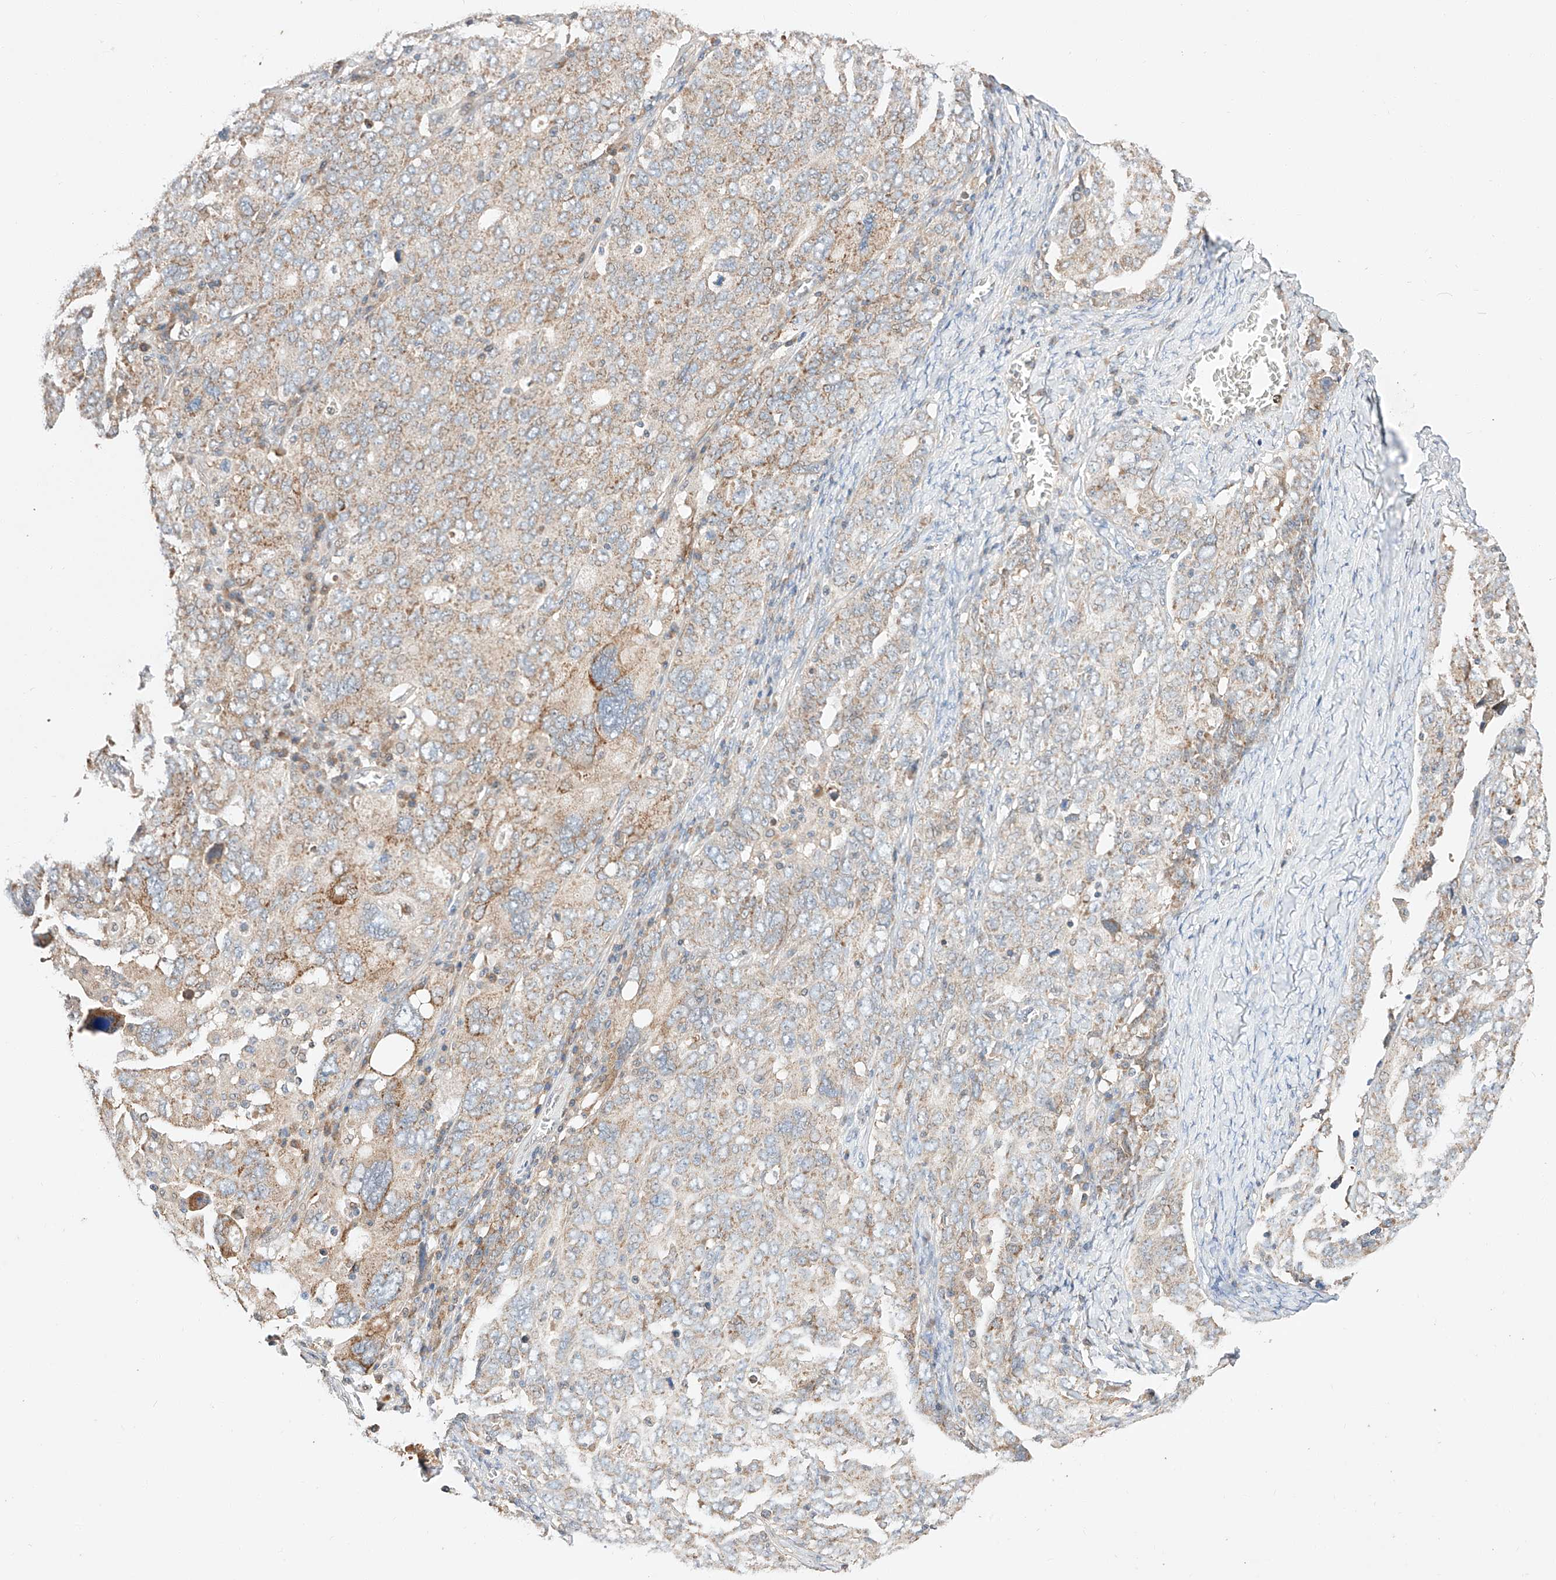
{"staining": {"intensity": "moderate", "quantity": "25%-75%", "location": "cytoplasmic/membranous"}, "tissue": "ovarian cancer", "cell_type": "Tumor cells", "image_type": "cancer", "snomed": [{"axis": "morphology", "description": "Carcinoma, endometroid"}, {"axis": "topography", "description": "Ovary"}], "caption": "The histopathology image shows staining of ovarian cancer, revealing moderate cytoplasmic/membranous protein positivity (brown color) within tumor cells.", "gene": "C6orf118", "patient": {"sex": "female", "age": 62}}